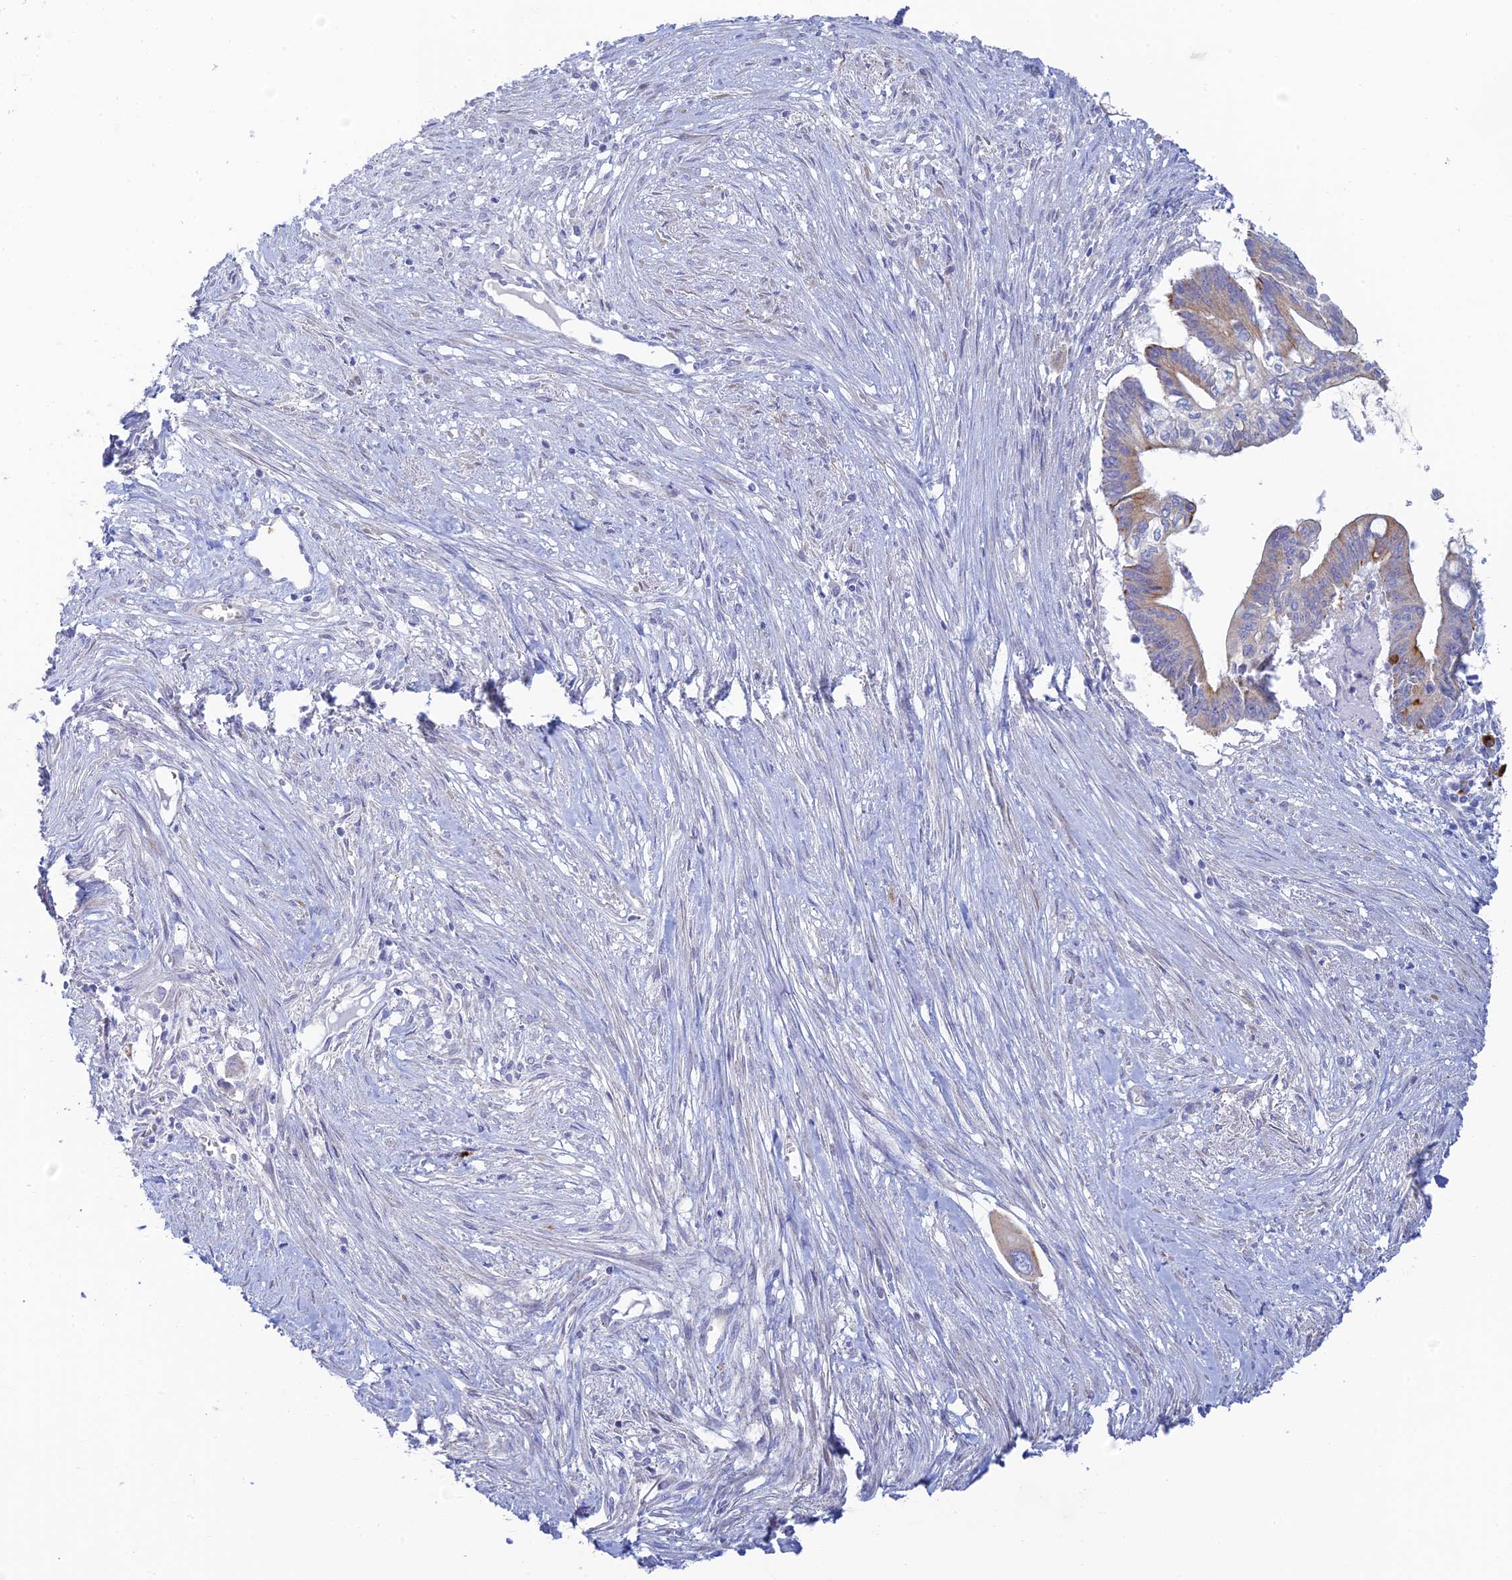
{"staining": {"intensity": "weak", "quantity": "<25%", "location": "cytoplasmic/membranous"}, "tissue": "pancreatic cancer", "cell_type": "Tumor cells", "image_type": "cancer", "snomed": [{"axis": "morphology", "description": "Adenocarcinoma, NOS"}, {"axis": "topography", "description": "Pancreas"}], "caption": "Immunohistochemical staining of pancreatic adenocarcinoma demonstrates no significant expression in tumor cells. (Stains: DAB (3,3'-diaminobenzidine) immunohistochemistry with hematoxylin counter stain, Microscopy: brightfield microscopy at high magnification).", "gene": "CEP152", "patient": {"sex": "male", "age": 68}}